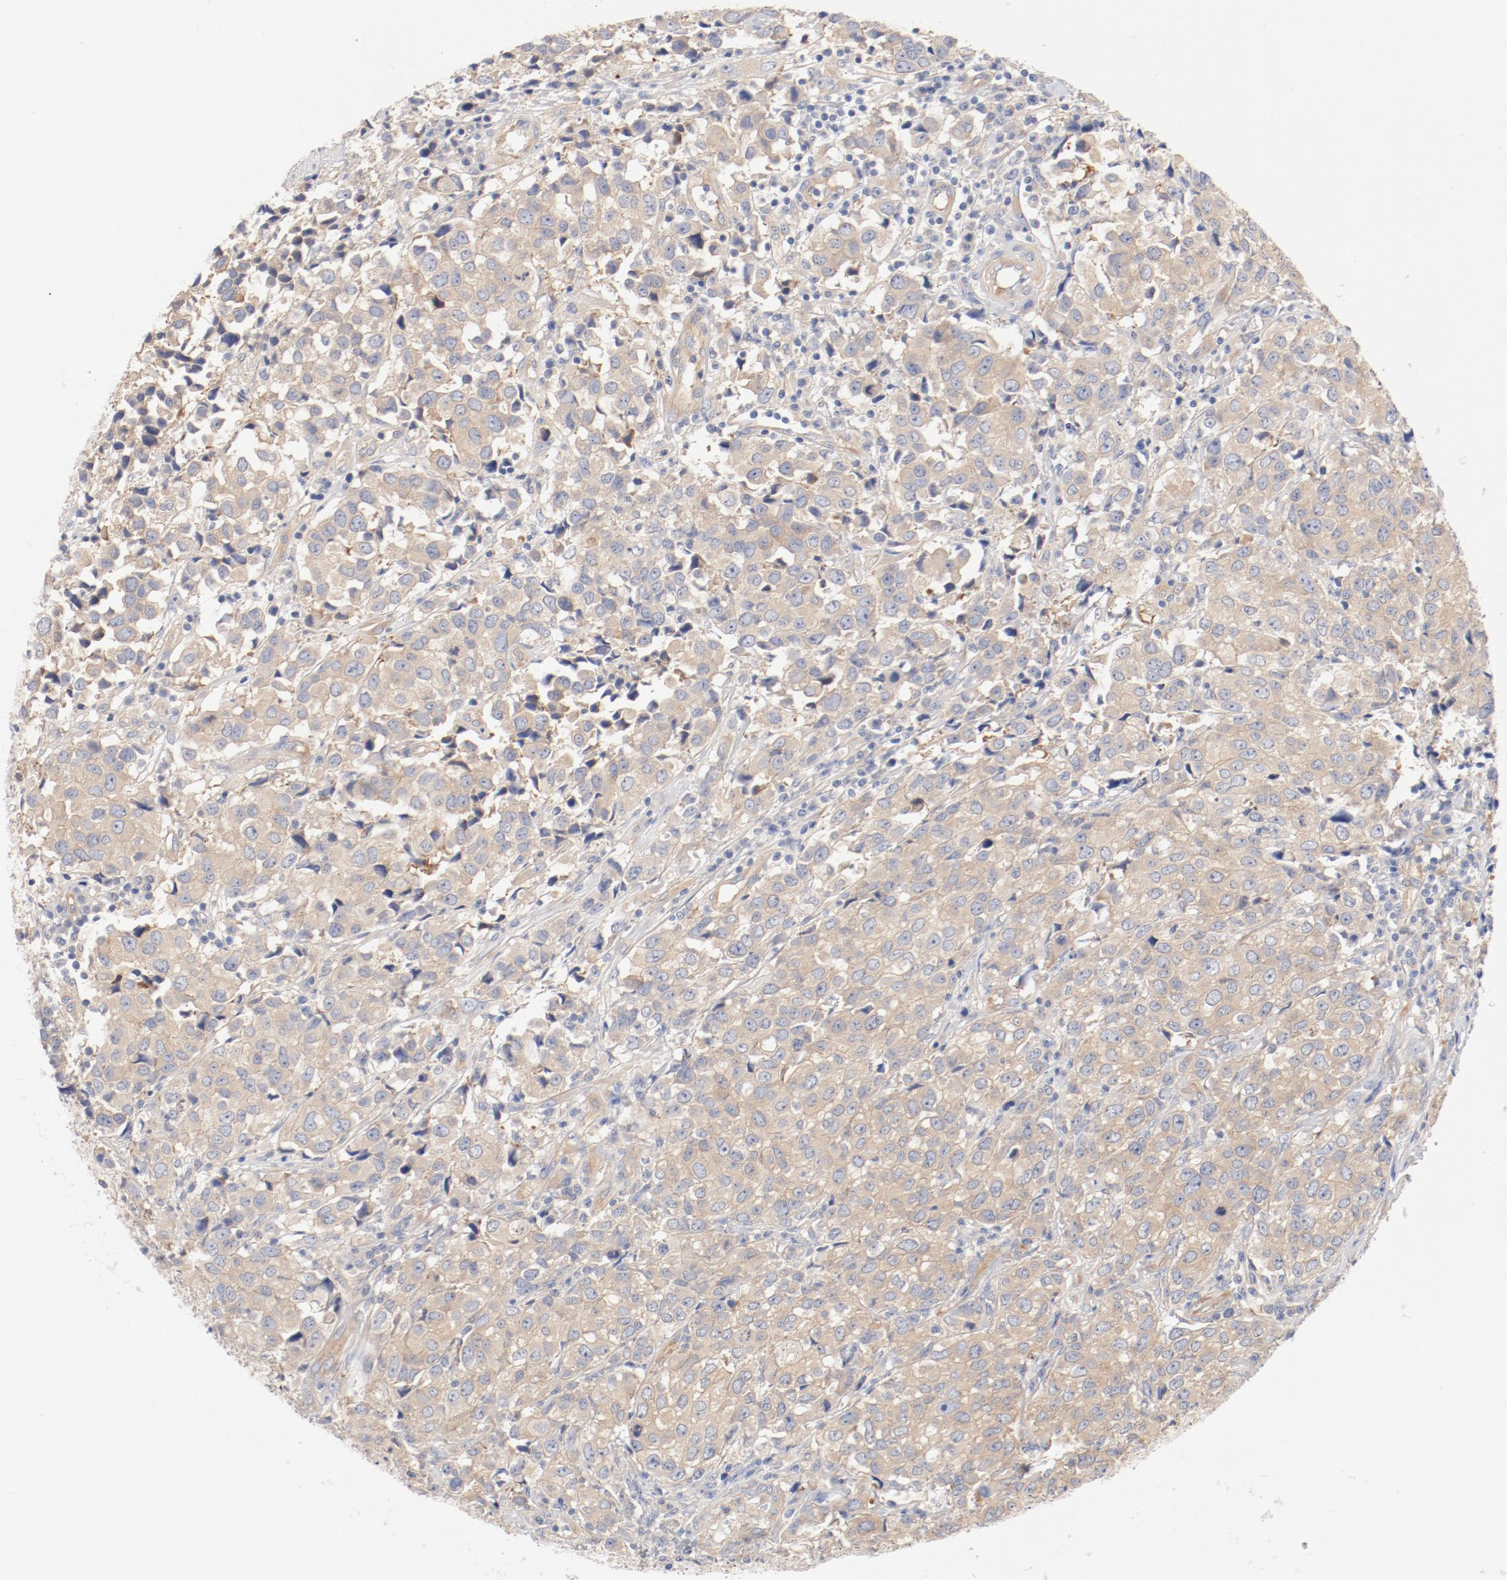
{"staining": {"intensity": "negative", "quantity": "none", "location": "none"}, "tissue": "urothelial cancer", "cell_type": "Tumor cells", "image_type": "cancer", "snomed": [{"axis": "morphology", "description": "Urothelial carcinoma, High grade"}, {"axis": "topography", "description": "Urinary bladder"}], "caption": "Urothelial cancer was stained to show a protein in brown. There is no significant staining in tumor cells.", "gene": "DYNC1H1", "patient": {"sex": "female", "age": 75}}